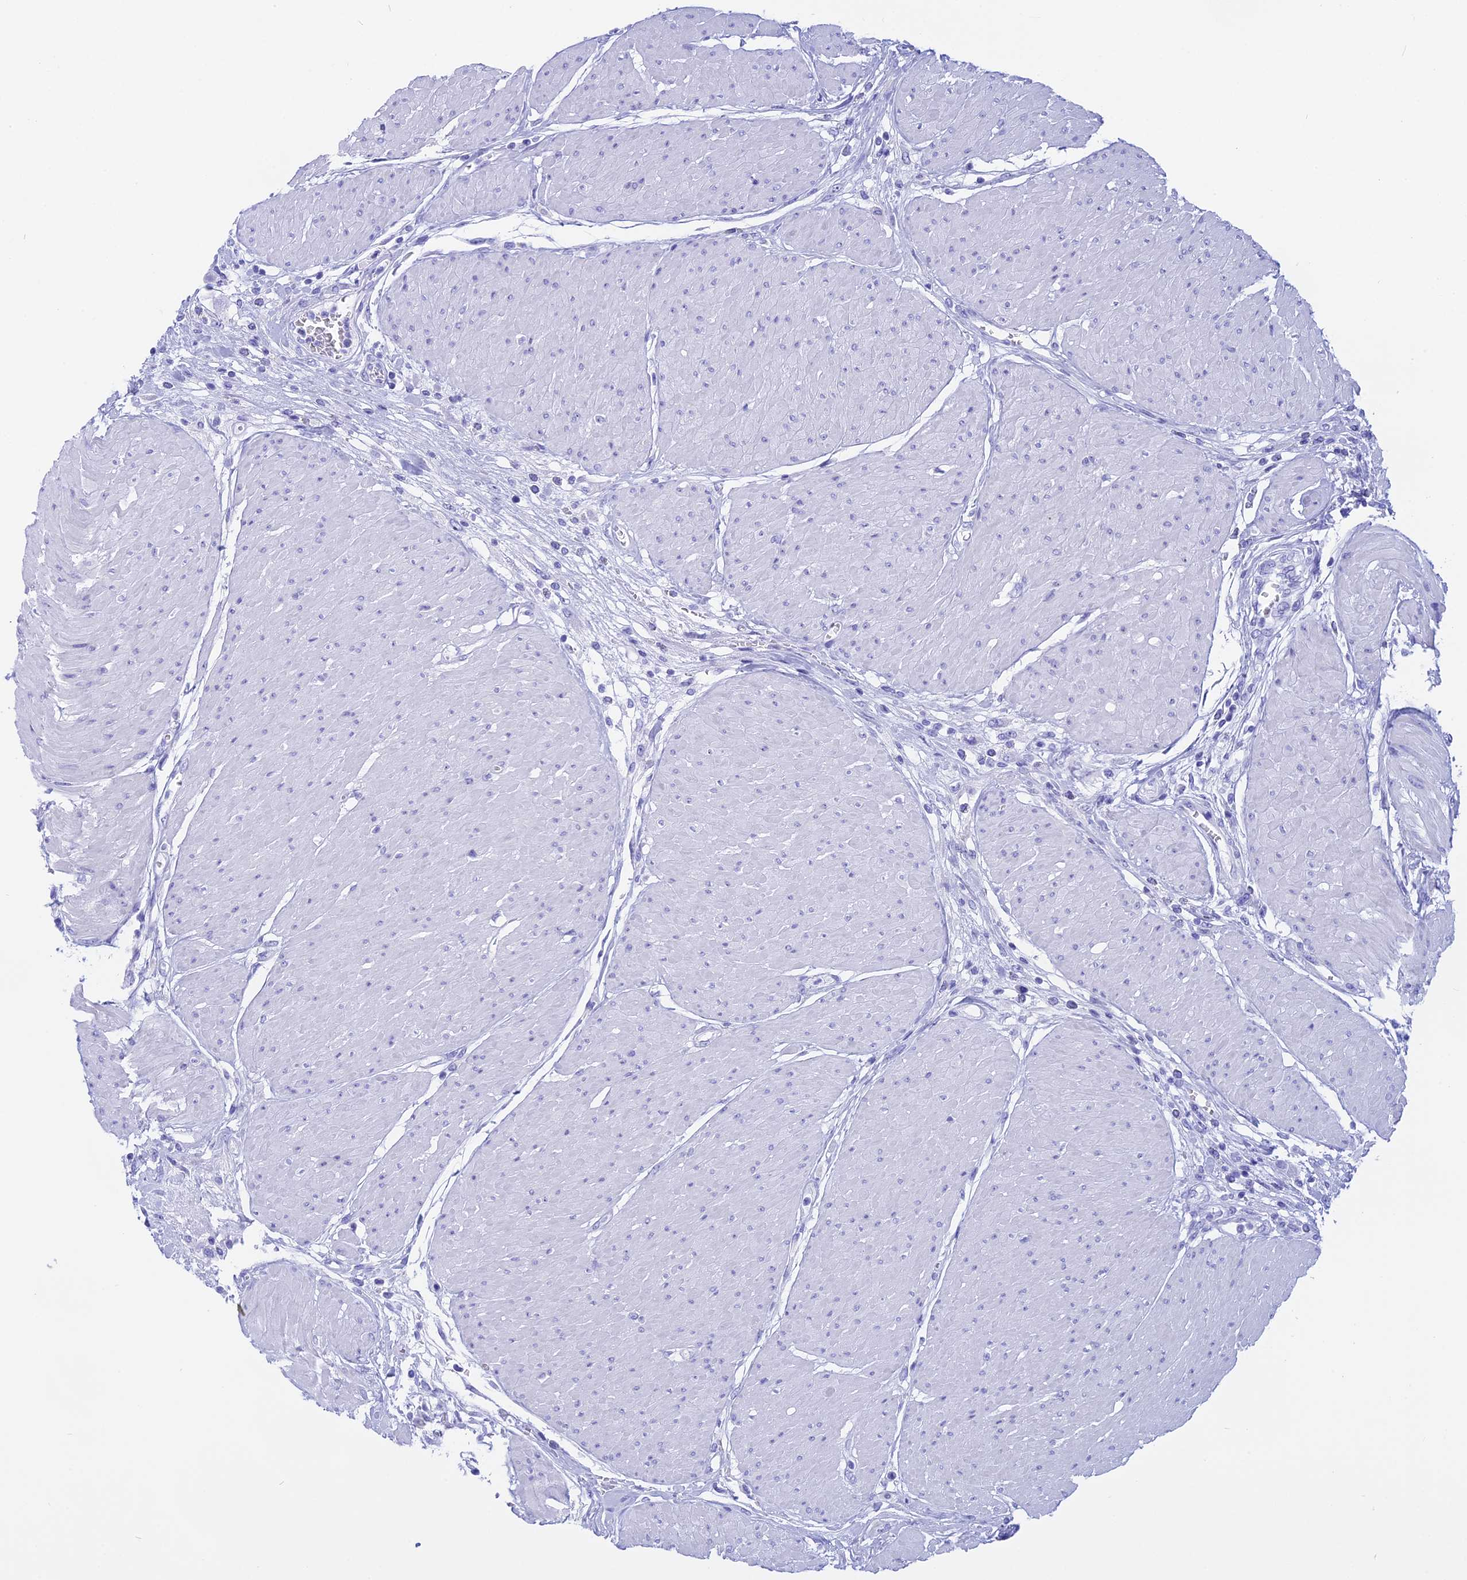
{"staining": {"intensity": "negative", "quantity": "none", "location": "none"}, "tissue": "urothelial cancer", "cell_type": "Tumor cells", "image_type": "cancer", "snomed": [{"axis": "morphology", "description": "Urothelial carcinoma, High grade"}, {"axis": "topography", "description": "Urinary bladder"}], "caption": "The immunohistochemistry (IHC) micrograph has no significant positivity in tumor cells of high-grade urothelial carcinoma tissue.", "gene": "ISCA1", "patient": {"sex": "male", "age": 50}}